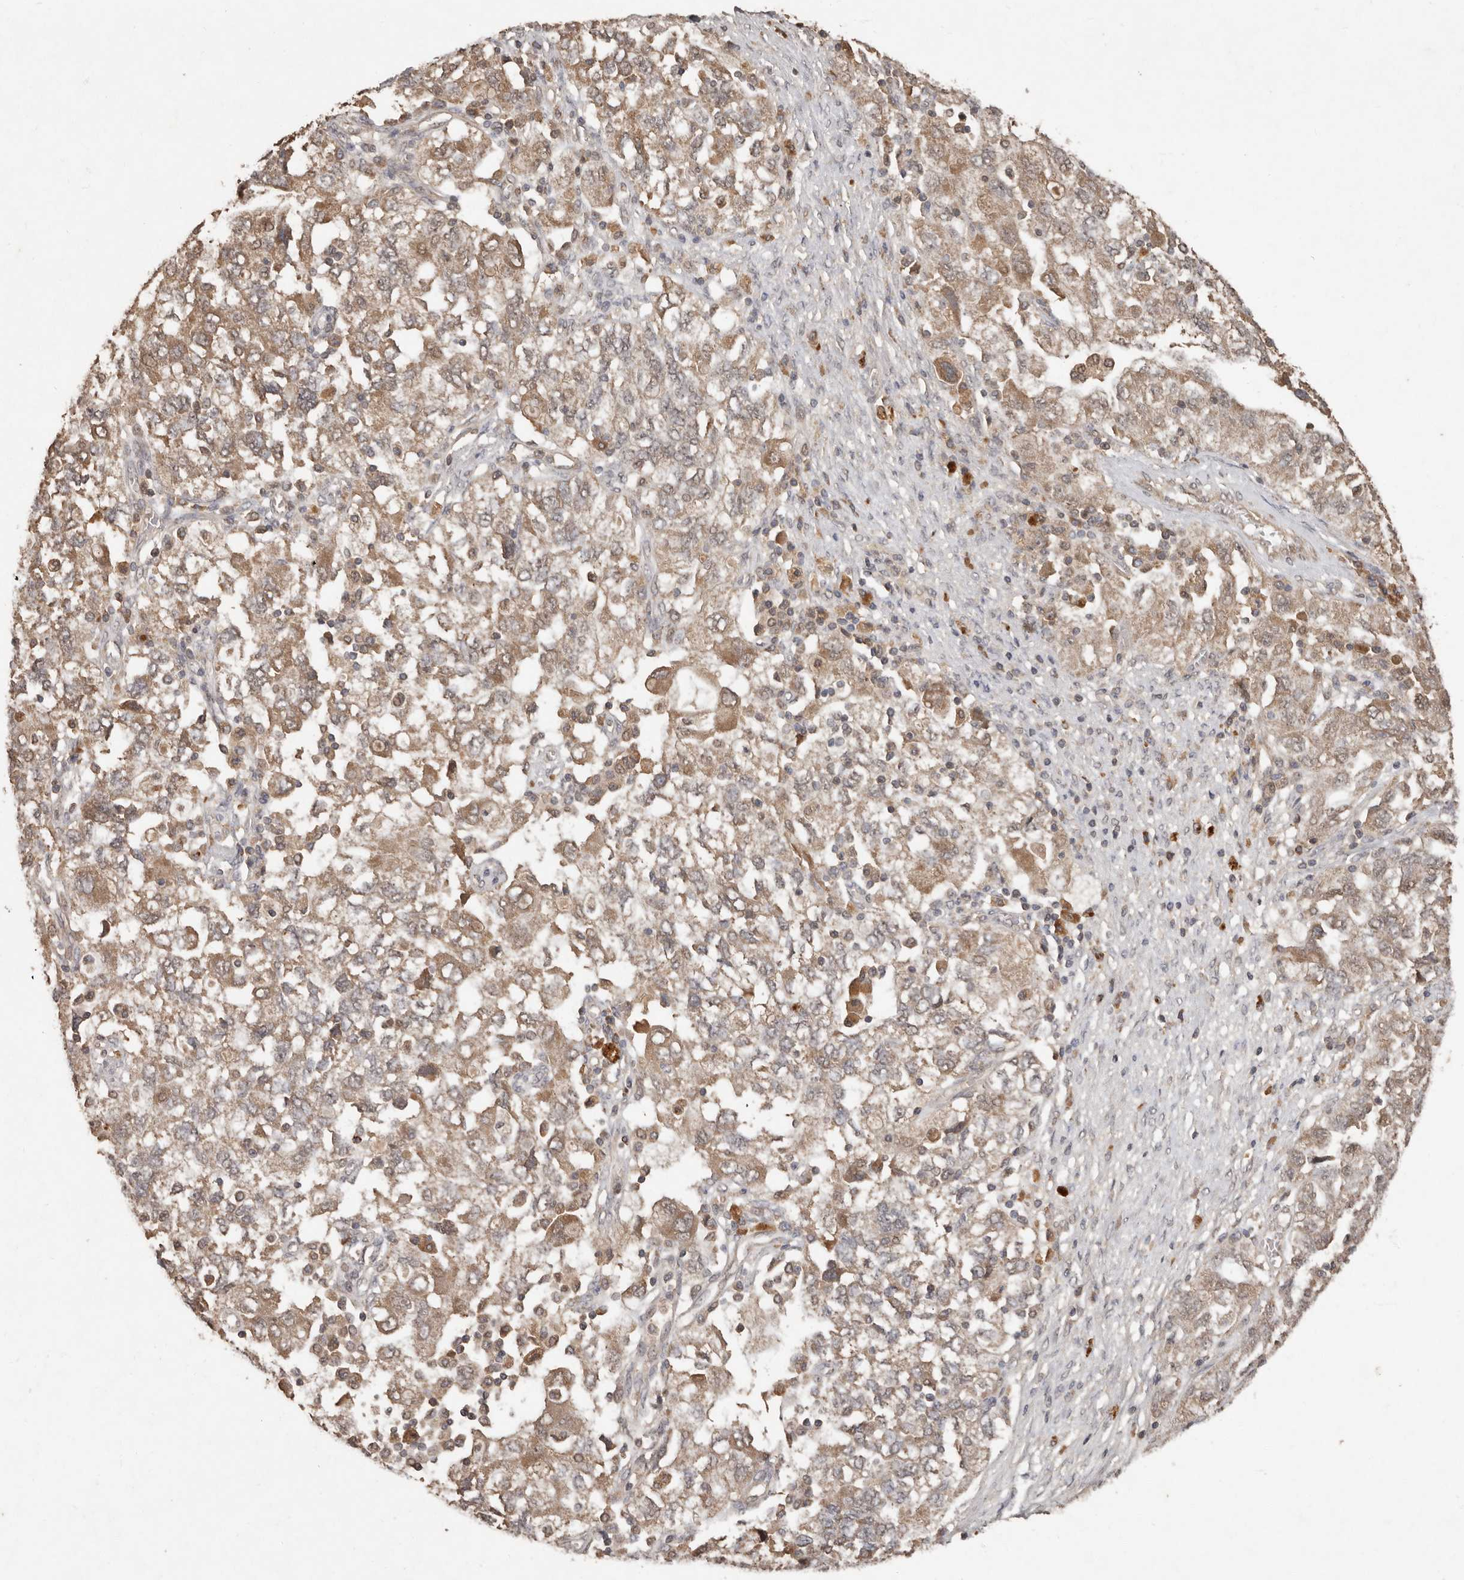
{"staining": {"intensity": "moderate", "quantity": ">75%", "location": "cytoplasmic/membranous"}, "tissue": "ovarian cancer", "cell_type": "Tumor cells", "image_type": "cancer", "snomed": [{"axis": "morphology", "description": "Carcinoma, NOS"}, {"axis": "morphology", "description": "Cystadenocarcinoma, serous, NOS"}, {"axis": "topography", "description": "Ovary"}], "caption": "Ovarian cancer (serous cystadenocarcinoma) stained for a protein demonstrates moderate cytoplasmic/membranous positivity in tumor cells.", "gene": "KIF26B", "patient": {"sex": "female", "age": 69}}